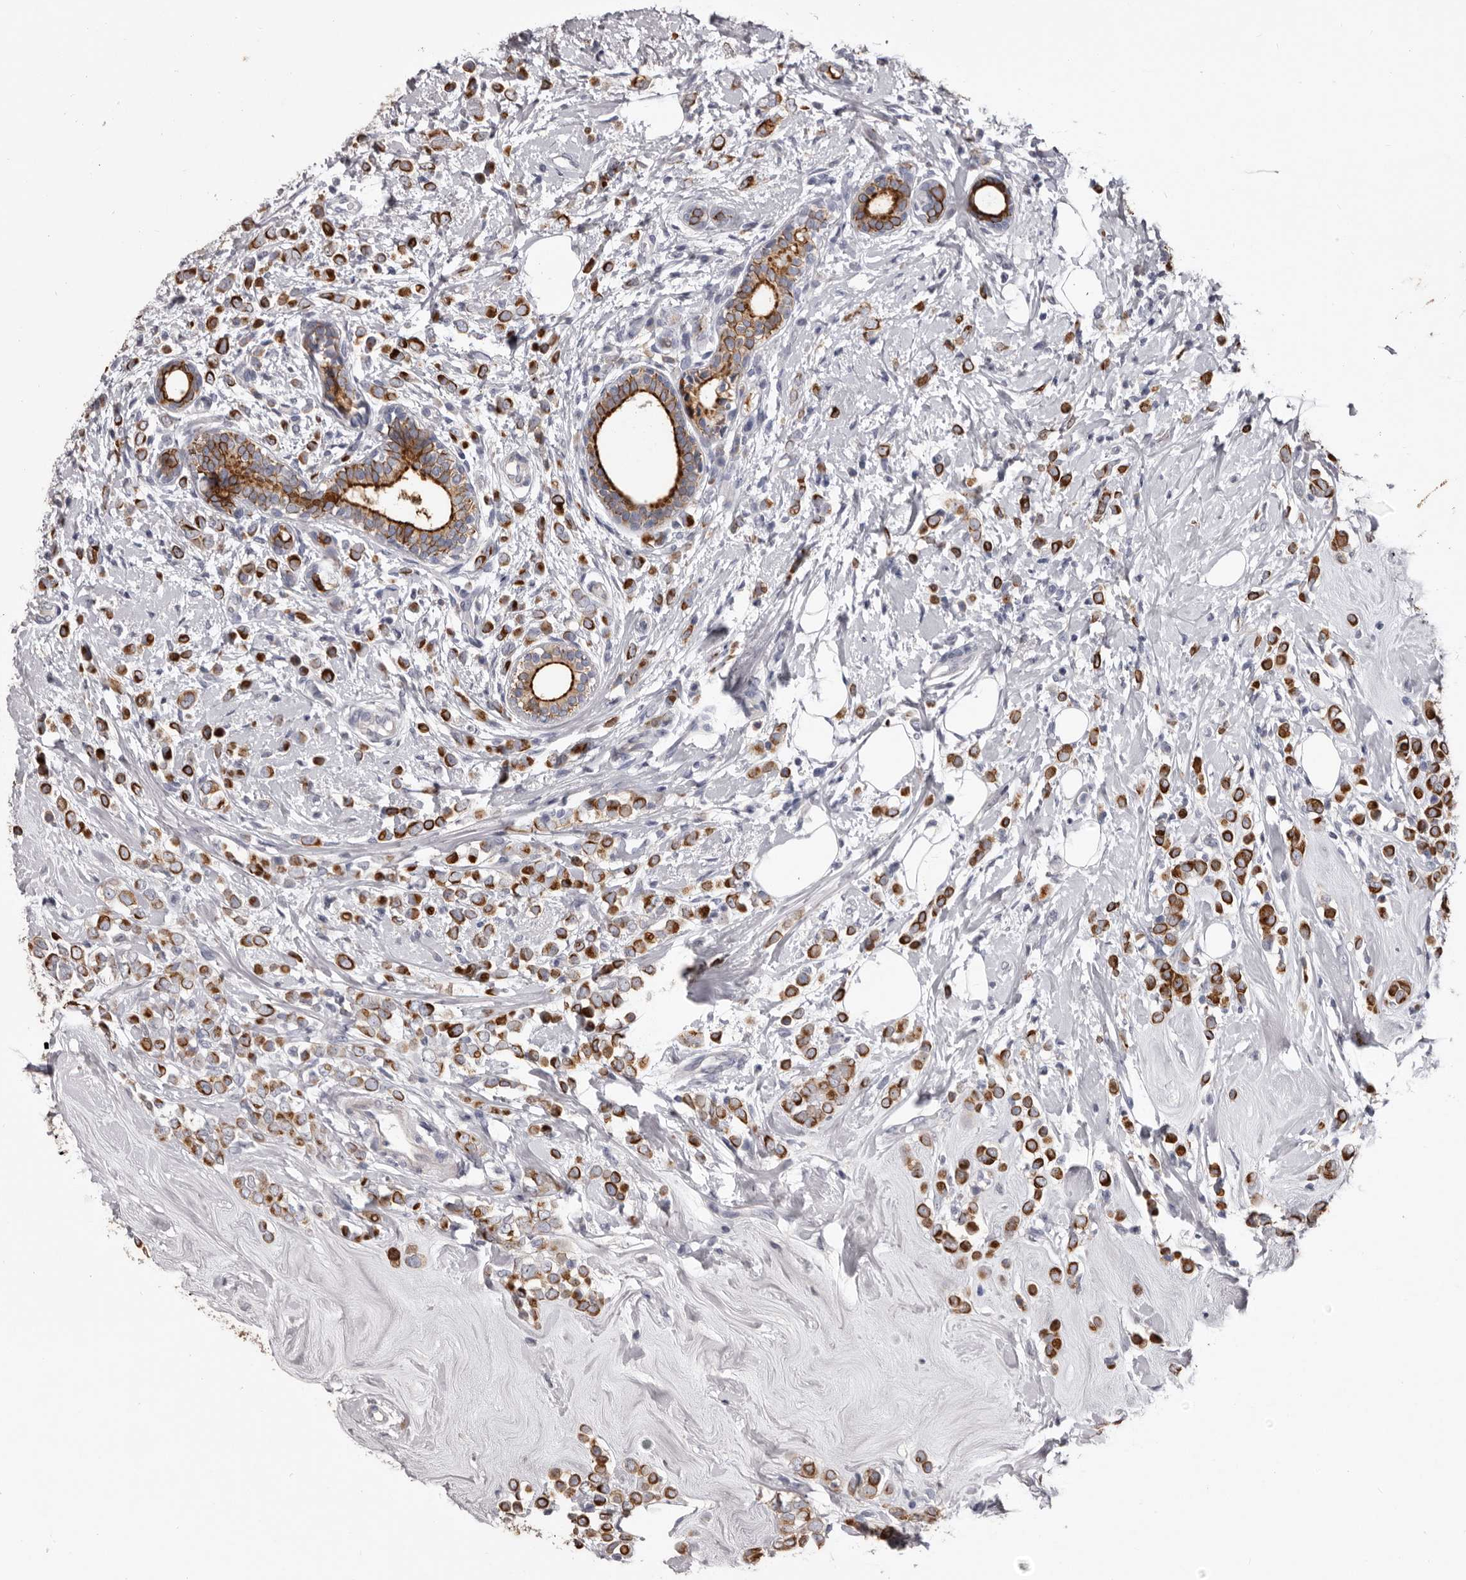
{"staining": {"intensity": "strong", "quantity": ">75%", "location": "cytoplasmic/membranous"}, "tissue": "breast cancer", "cell_type": "Tumor cells", "image_type": "cancer", "snomed": [{"axis": "morphology", "description": "Lobular carcinoma"}, {"axis": "topography", "description": "Breast"}], "caption": "Strong cytoplasmic/membranous expression for a protein is appreciated in about >75% of tumor cells of breast lobular carcinoma using IHC.", "gene": "LPAR6", "patient": {"sex": "female", "age": 47}}